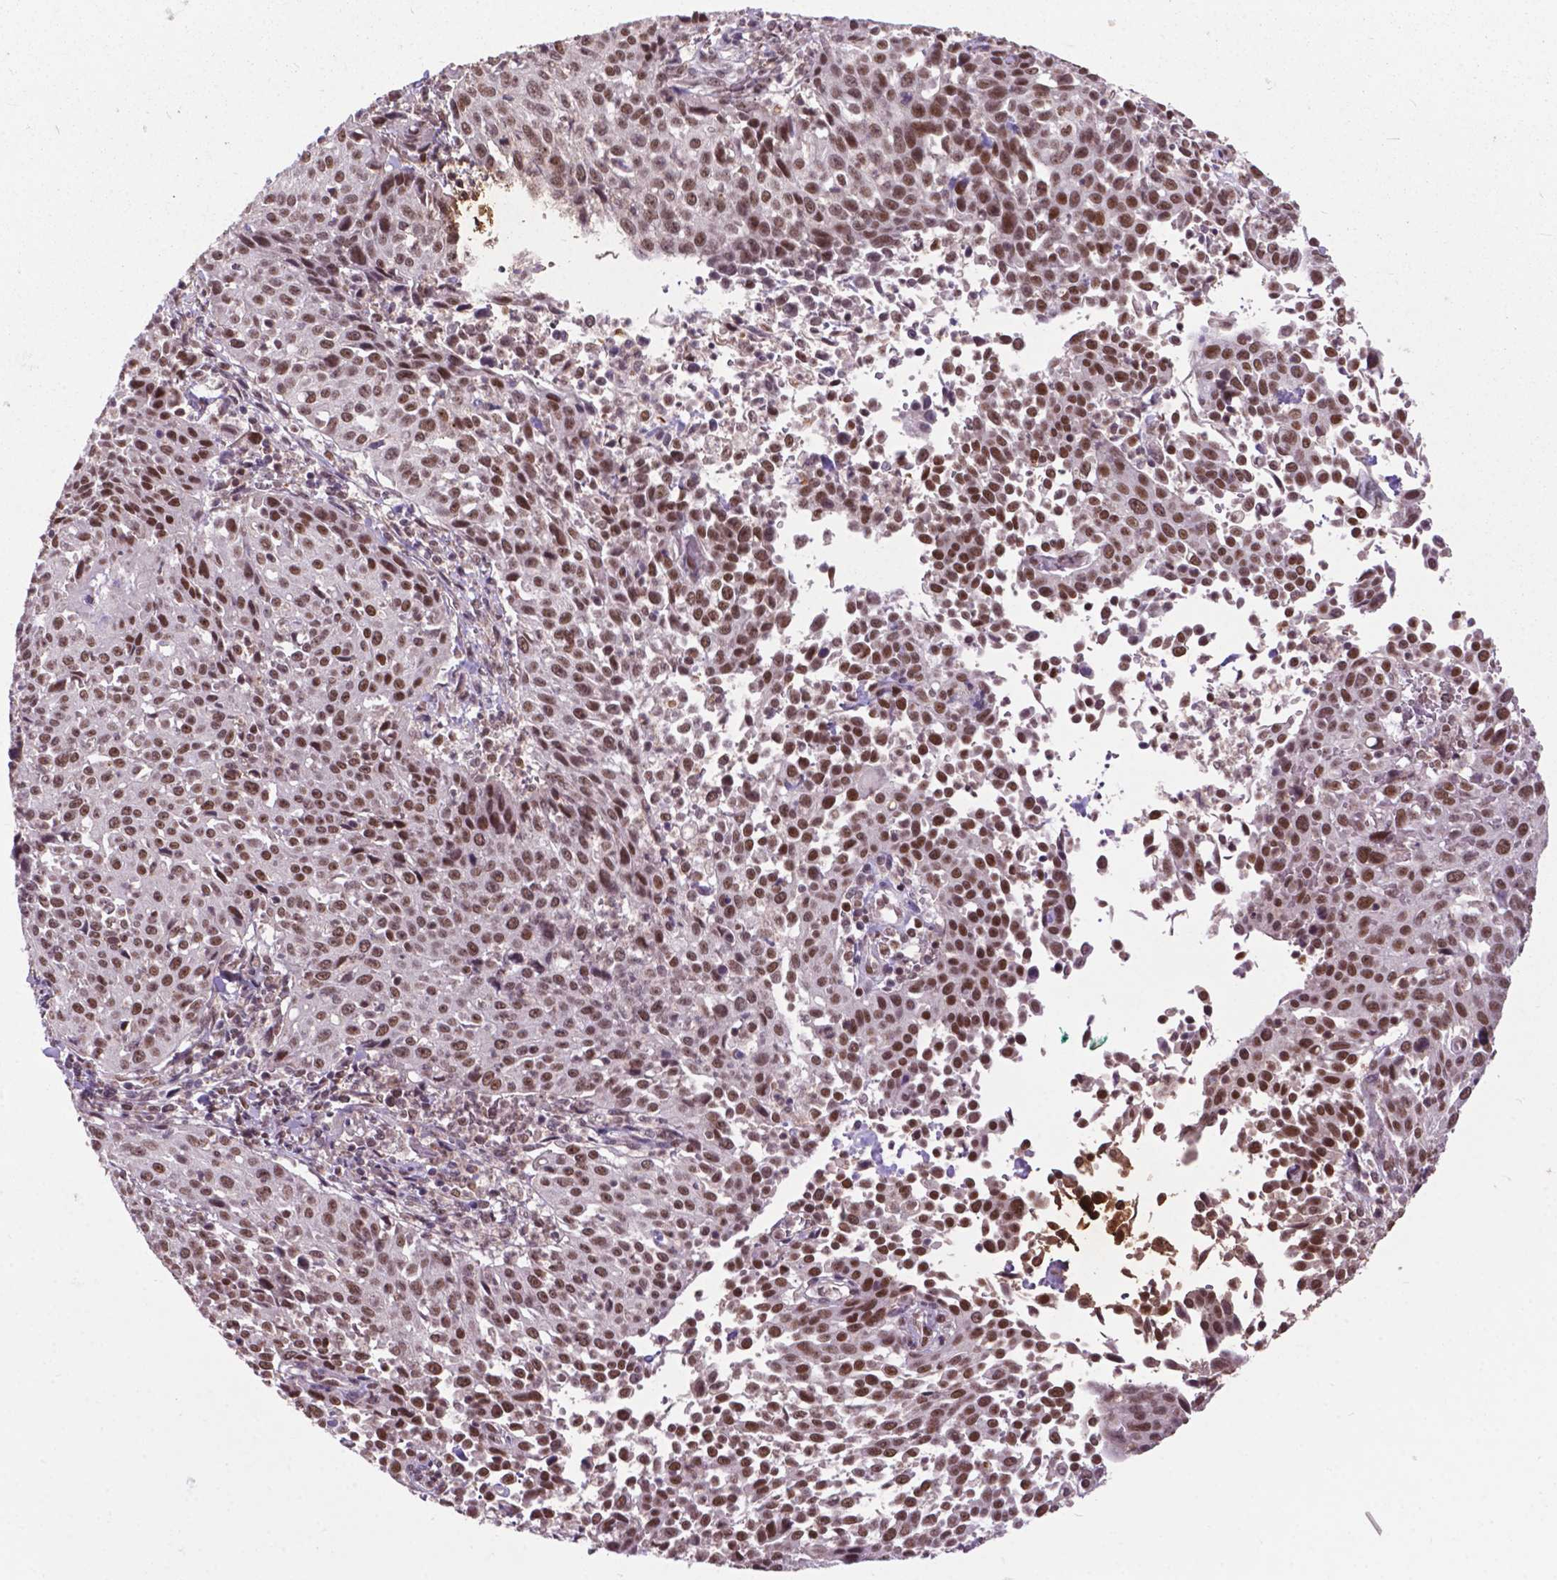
{"staining": {"intensity": "strong", "quantity": ">75%", "location": "nuclear"}, "tissue": "cervical cancer", "cell_type": "Tumor cells", "image_type": "cancer", "snomed": [{"axis": "morphology", "description": "Squamous cell carcinoma, NOS"}, {"axis": "topography", "description": "Cervix"}], "caption": "Human cervical cancer stained with a brown dye shows strong nuclear positive staining in about >75% of tumor cells.", "gene": "MSH2", "patient": {"sex": "female", "age": 26}}